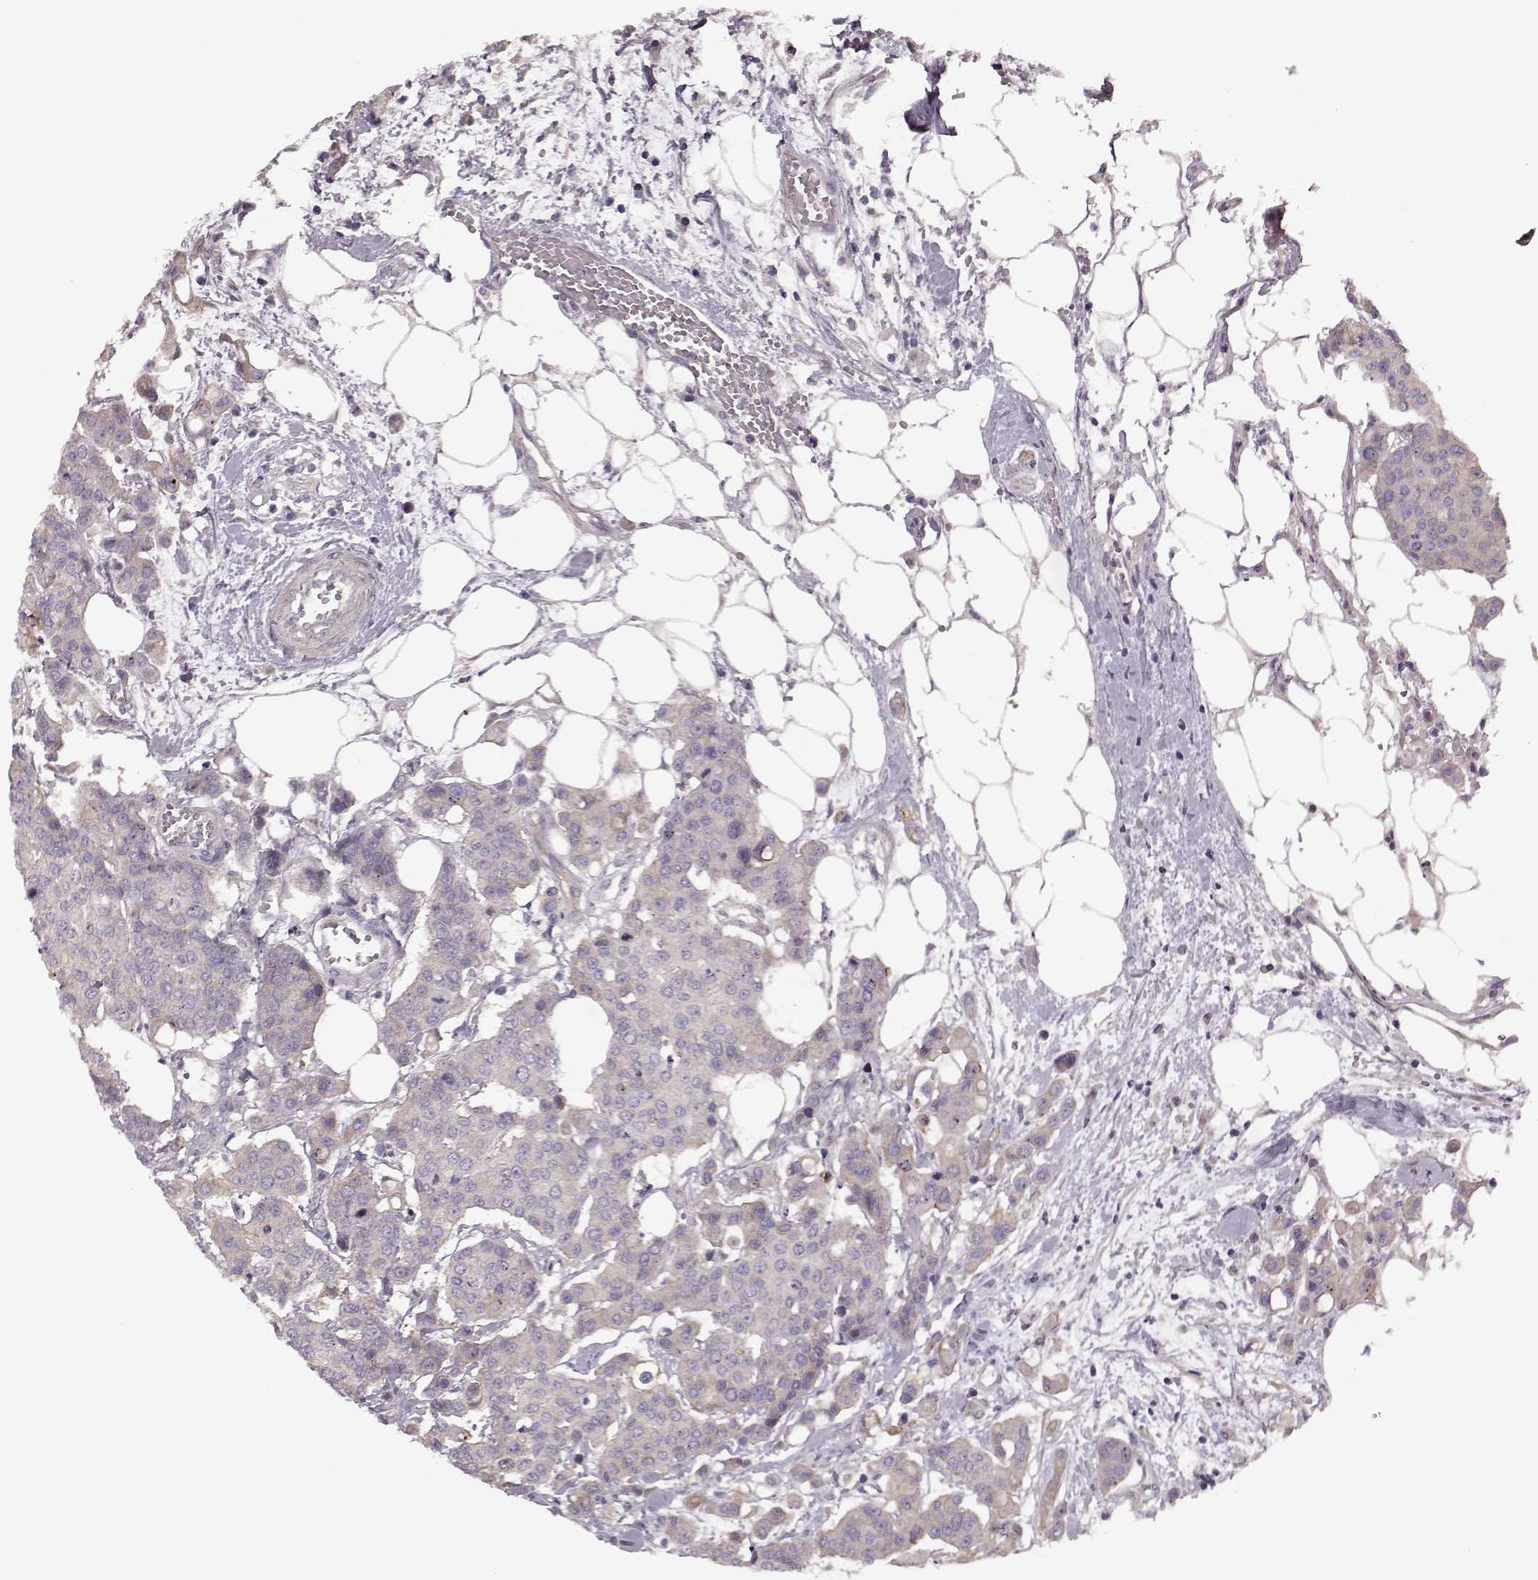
{"staining": {"intensity": "negative", "quantity": "none", "location": "none"}, "tissue": "carcinoid", "cell_type": "Tumor cells", "image_type": "cancer", "snomed": [{"axis": "morphology", "description": "Carcinoid, malignant, NOS"}, {"axis": "topography", "description": "Colon"}], "caption": "DAB immunohistochemical staining of human carcinoid (malignant) exhibits no significant positivity in tumor cells.", "gene": "MTR", "patient": {"sex": "male", "age": 81}}